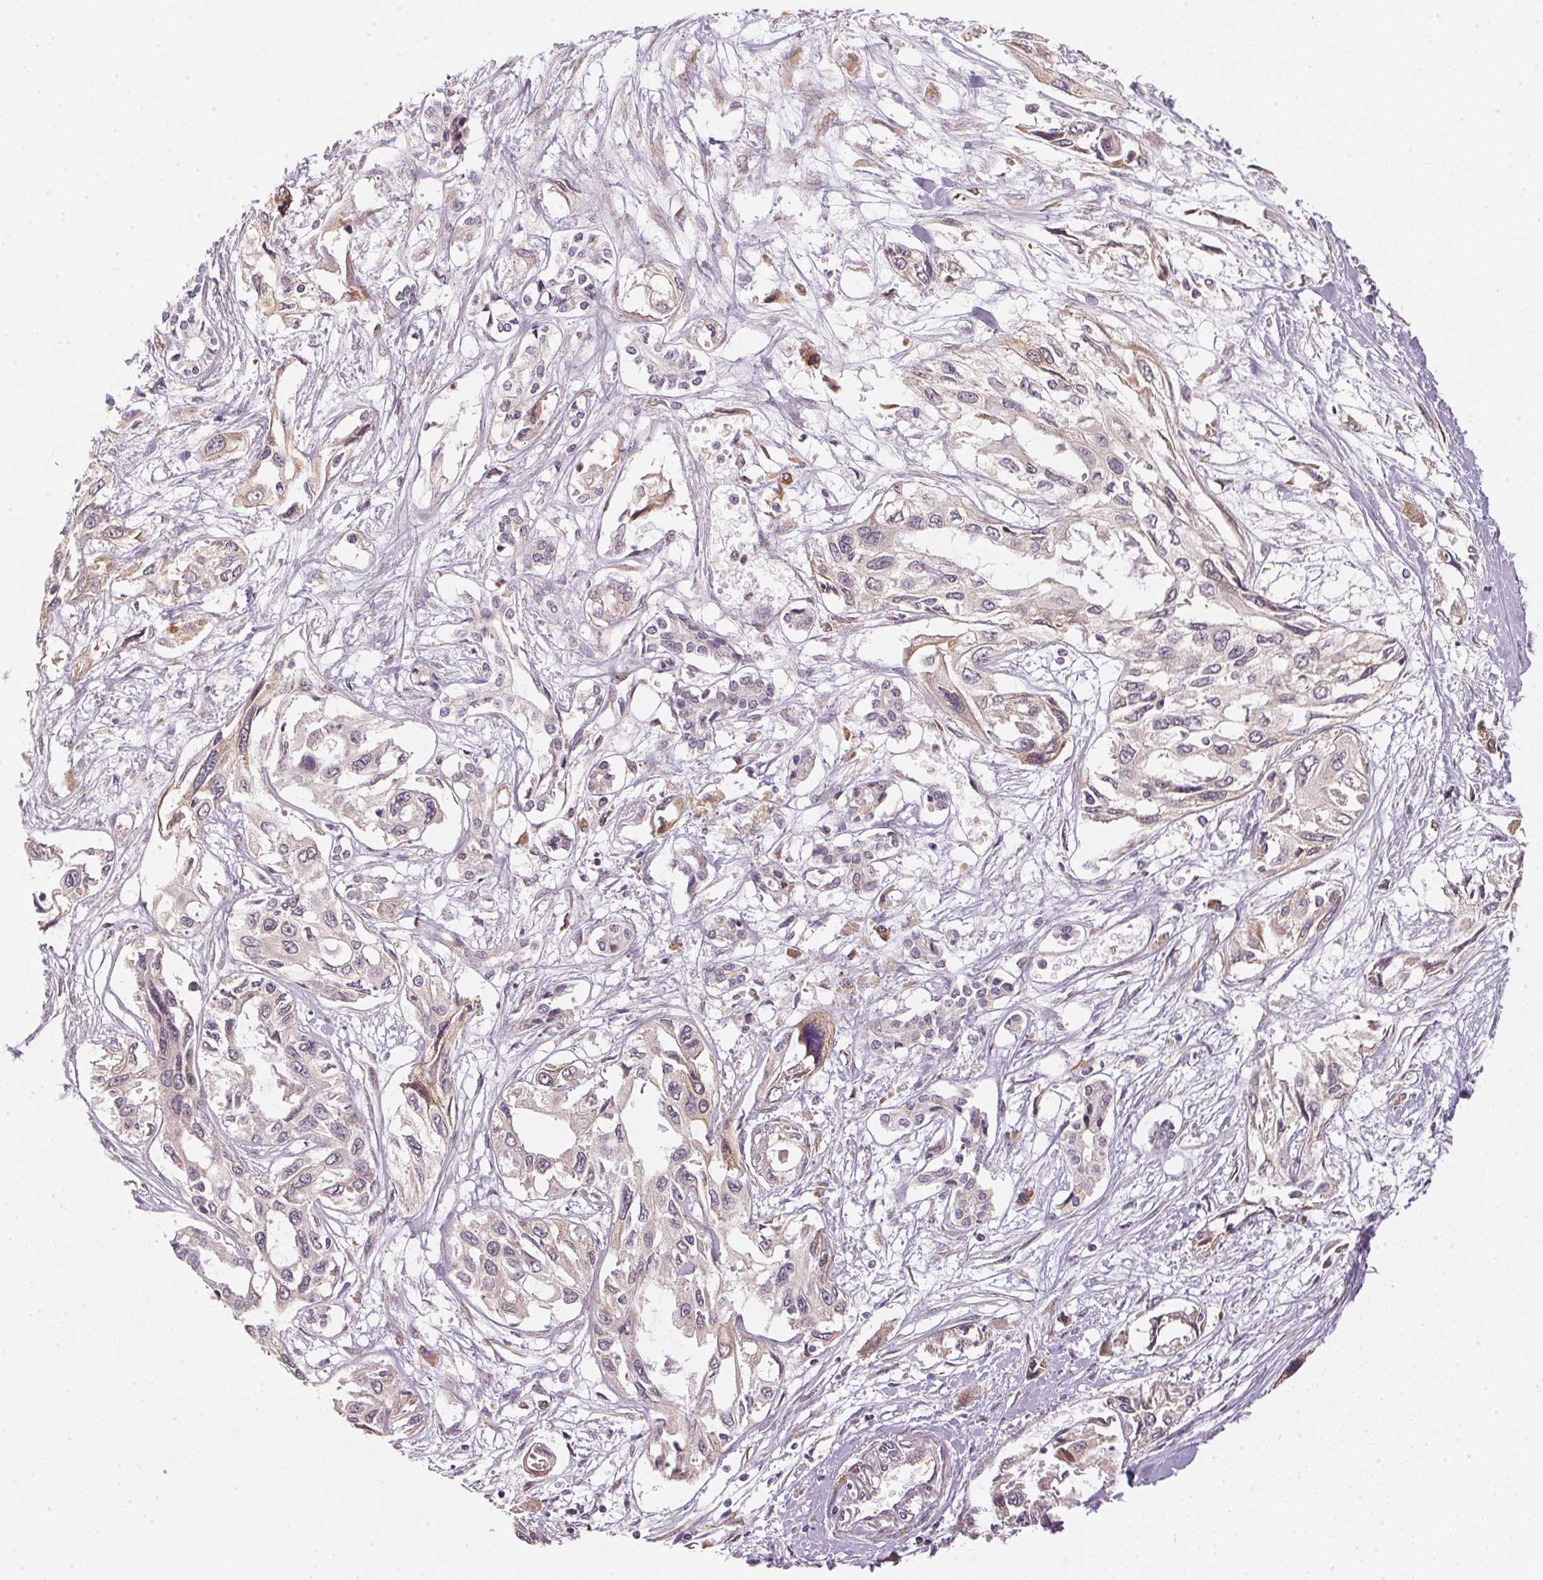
{"staining": {"intensity": "weak", "quantity": "<25%", "location": "cytoplasmic/membranous"}, "tissue": "pancreatic cancer", "cell_type": "Tumor cells", "image_type": "cancer", "snomed": [{"axis": "morphology", "description": "Adenocarcinoma, NOS"}, {"axis": "topography", "description": "Pancreas"}], "caption": "High power microscopy image of an IHC histopathology image of adenocarcinoma (pancreatic), revealing no significant positivity in tumor cells.", "gene": "STRN4", "patient": {"sex": "female", "age": 55}}